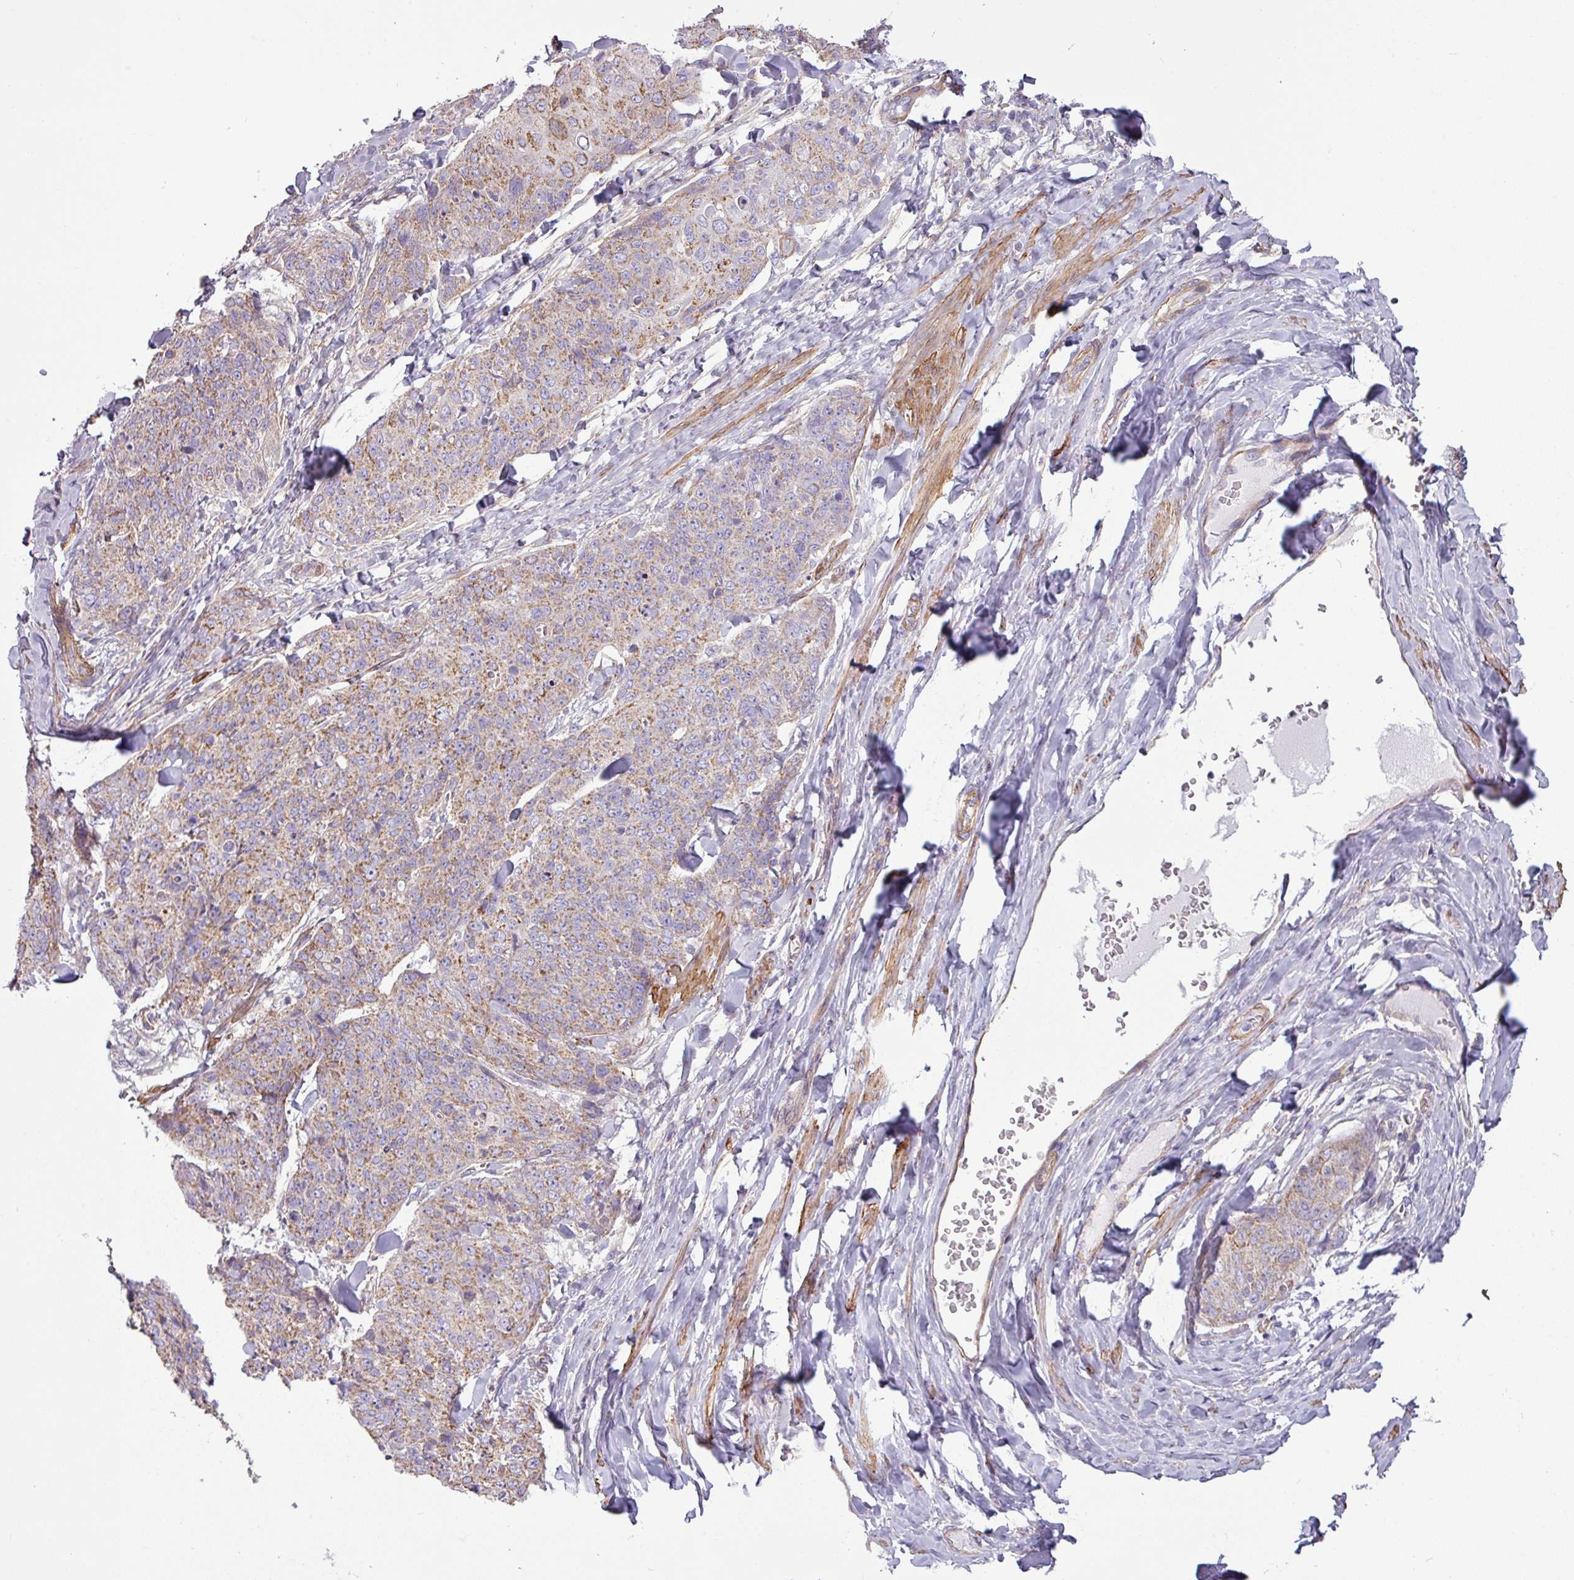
{"staining": {"intensity": "weak", "quantity": ">75%", "location": "cytoplasmic/membranous"}, "tissue": "skin cancer", "cell_type": "Tumor cells", "image_type": "cancer", "snomed": [{"axis": "morphology", "description": "Squamous cell carcinoma, NOS"}, {"axis": "topography", "description": "Skin"}, {"axis": "topography", "description": "Vulva"}], "caption": "Approximately >75% of tumor cells in human skin cancer (squamous cell carcinoma) reveal weak cytoplasmic/membranous protein expression as visualized by brown immunohistochemical staining.", "gene": "BTN2A2", "patient": {"sex": "female", "age": 85}}